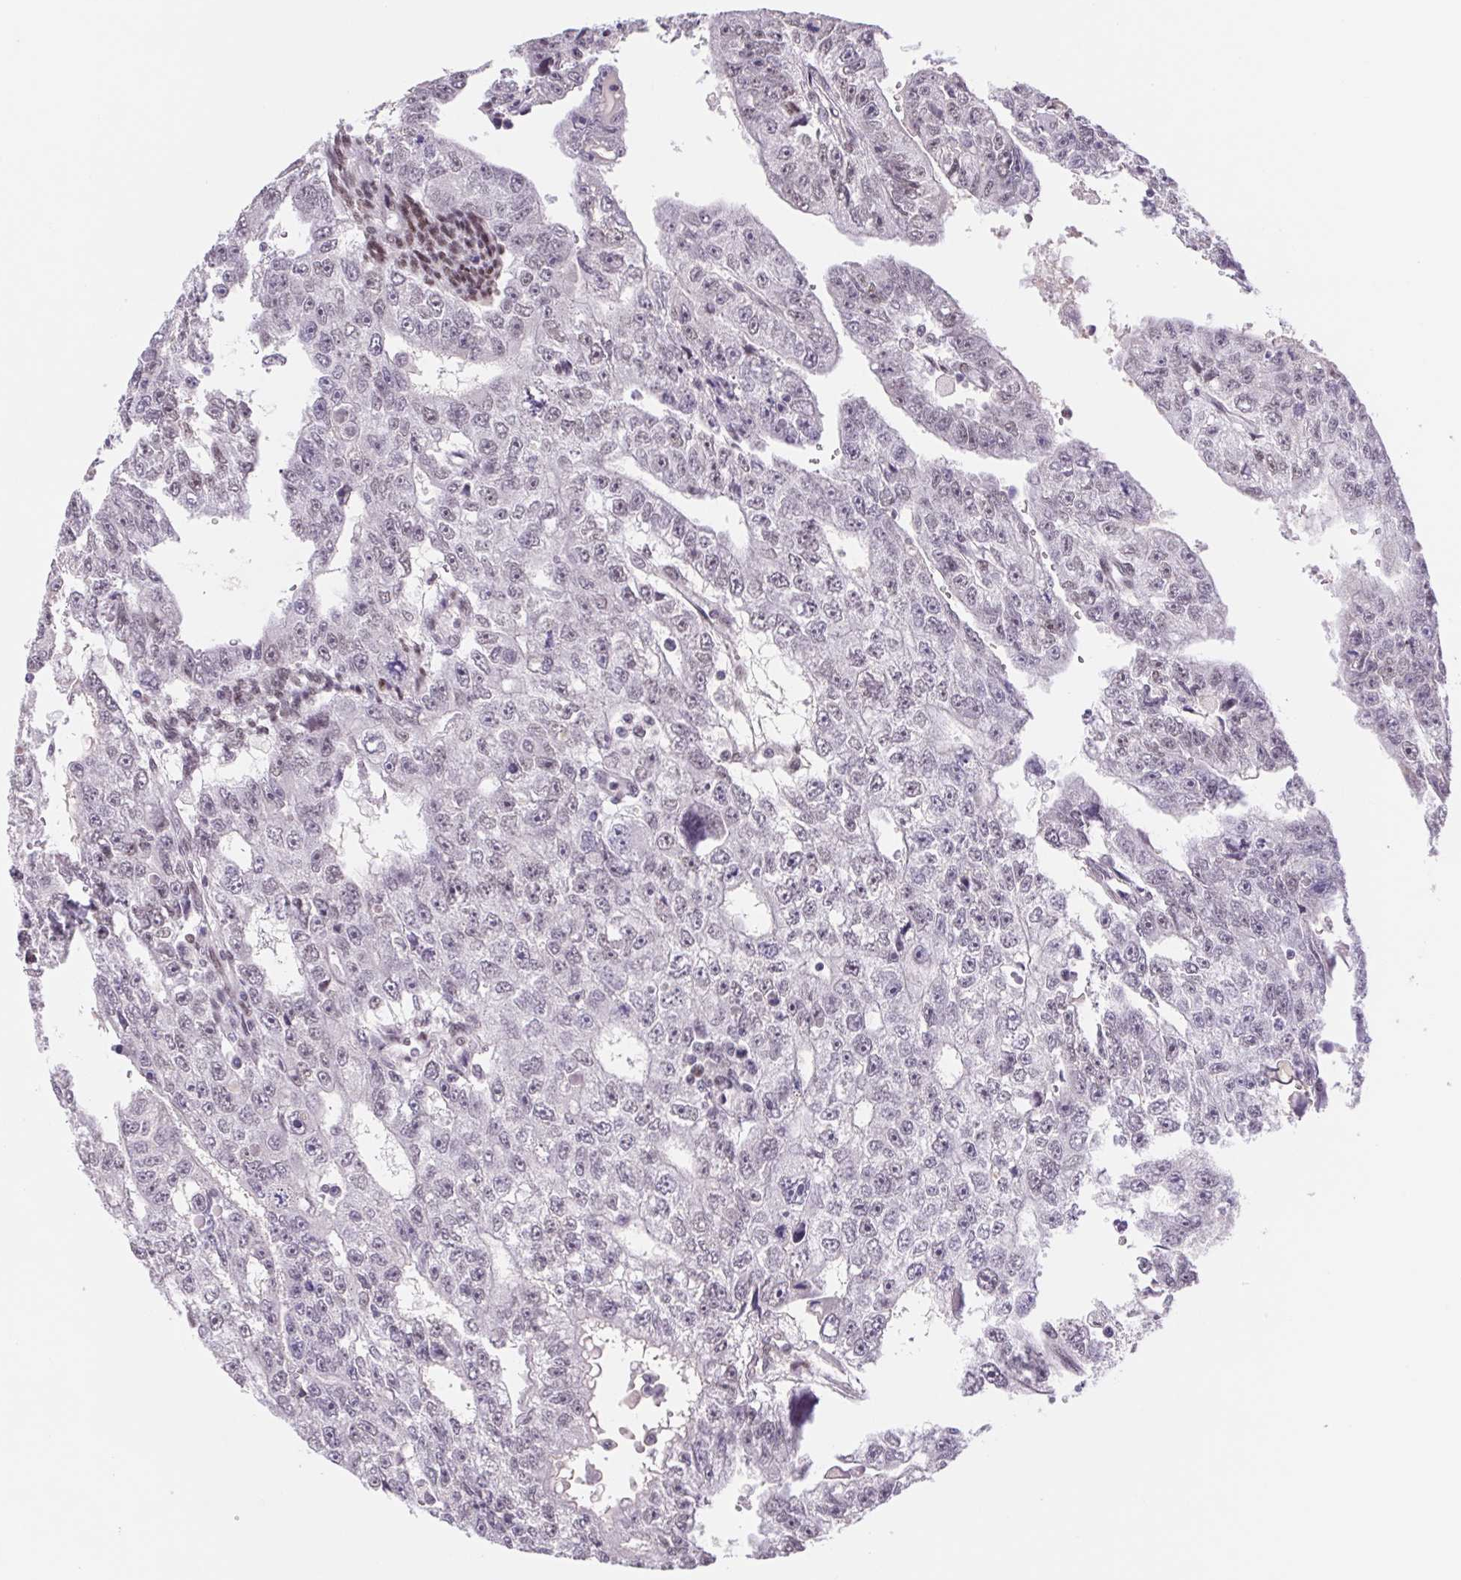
{"staining": {"intensity": "negative", "quantity": "none", "location": "none"}, "tissue": "testis cancer", "cell_type": "Tumor cells", "image_type": "cancer", "snomed": [{"axis": "morphology", "description": "Carcinoma, Embryonal, NOS"}, {"axis": "topography", "description": "Testis"}], "caption": "High power microscopy histopathology image of an immunohistochemistry (IHC) photomicrograph of testis cancer (embryonal carcinoma), revealing no significant expression in tumor cells.", "gene": "TRERF1", "patient": {"sex": "male", "age": 20}}